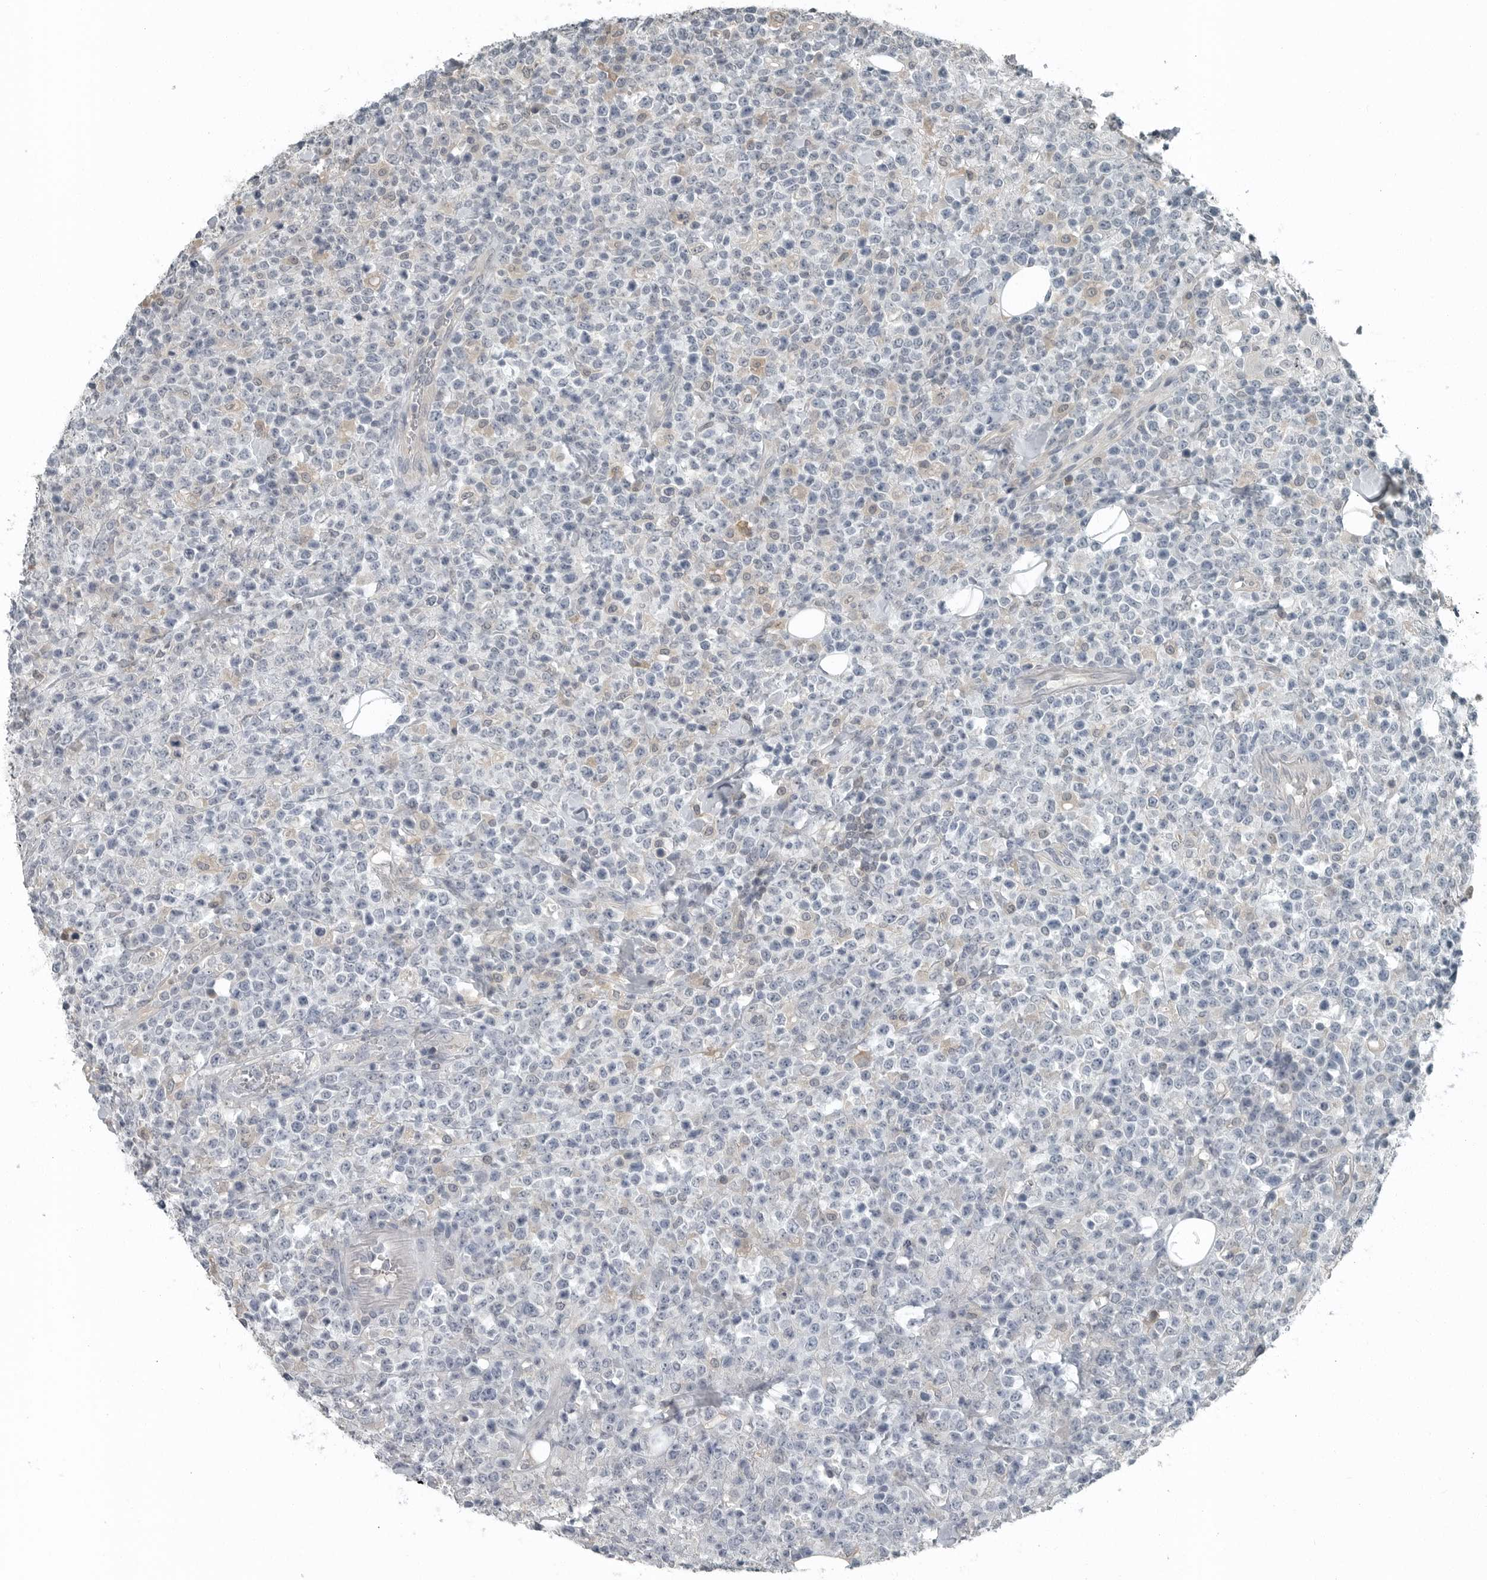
{"staining": {"intensity": "negative", "quantity": "none", "location": "none"}, "tissue": "lymphoma", "cell_type": "Tumor cells", "image_type": "cancer", "snomed": [{"axis": "morphology", "description": "Malignant lymphoma, non-Hodgkin's type, High grade"}, {"axis": "topography", "description": "Colon"}], "caption": "DAB (3,3'-diaminobenzidine) immunohistochemical staining of high-grade malignant lymphoma, non-Hodgkin's type exhibits no significant staining in tumor cells.", "gene": "KYAT1", "patient": {"sex": "female", "age": 53}}